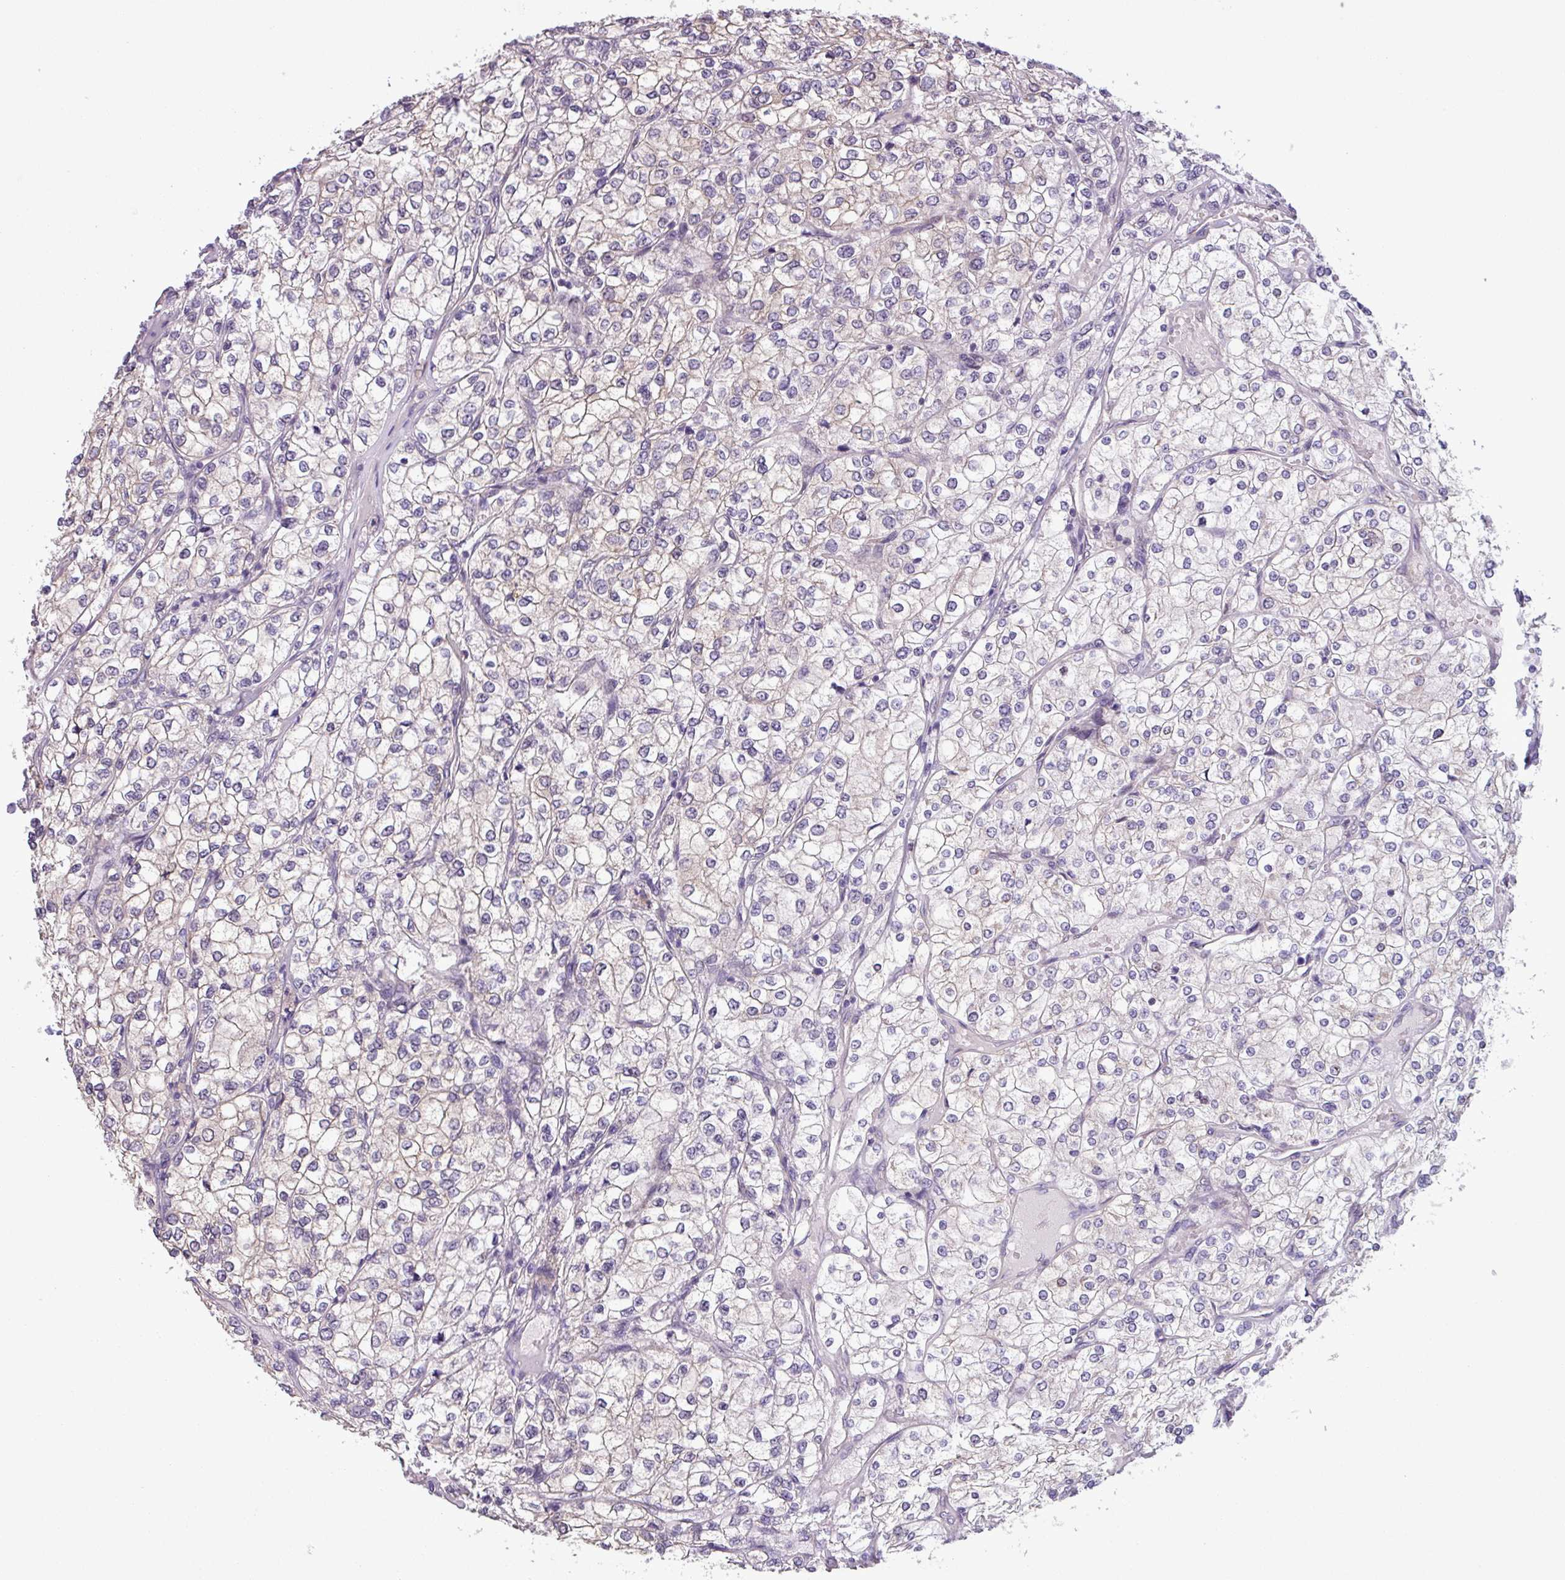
{"staining": {"intensity": "negative", "quantity": "none", "location": "none"}, "tissue": "renal cancer", "cell_type": "Tumor cells", "image_type": "cancer", "snomed": [{"axis": "morphology", "description": "Adenocarcinoma, NOS"}, {"axis": "topography", "description": "Kidney"}], "caption": "The image displays no significant positivity in tumor cells of renal adenocarcinoma.", "gene": "C20orf27", "patient": {"sex": "male", "age": 80}}